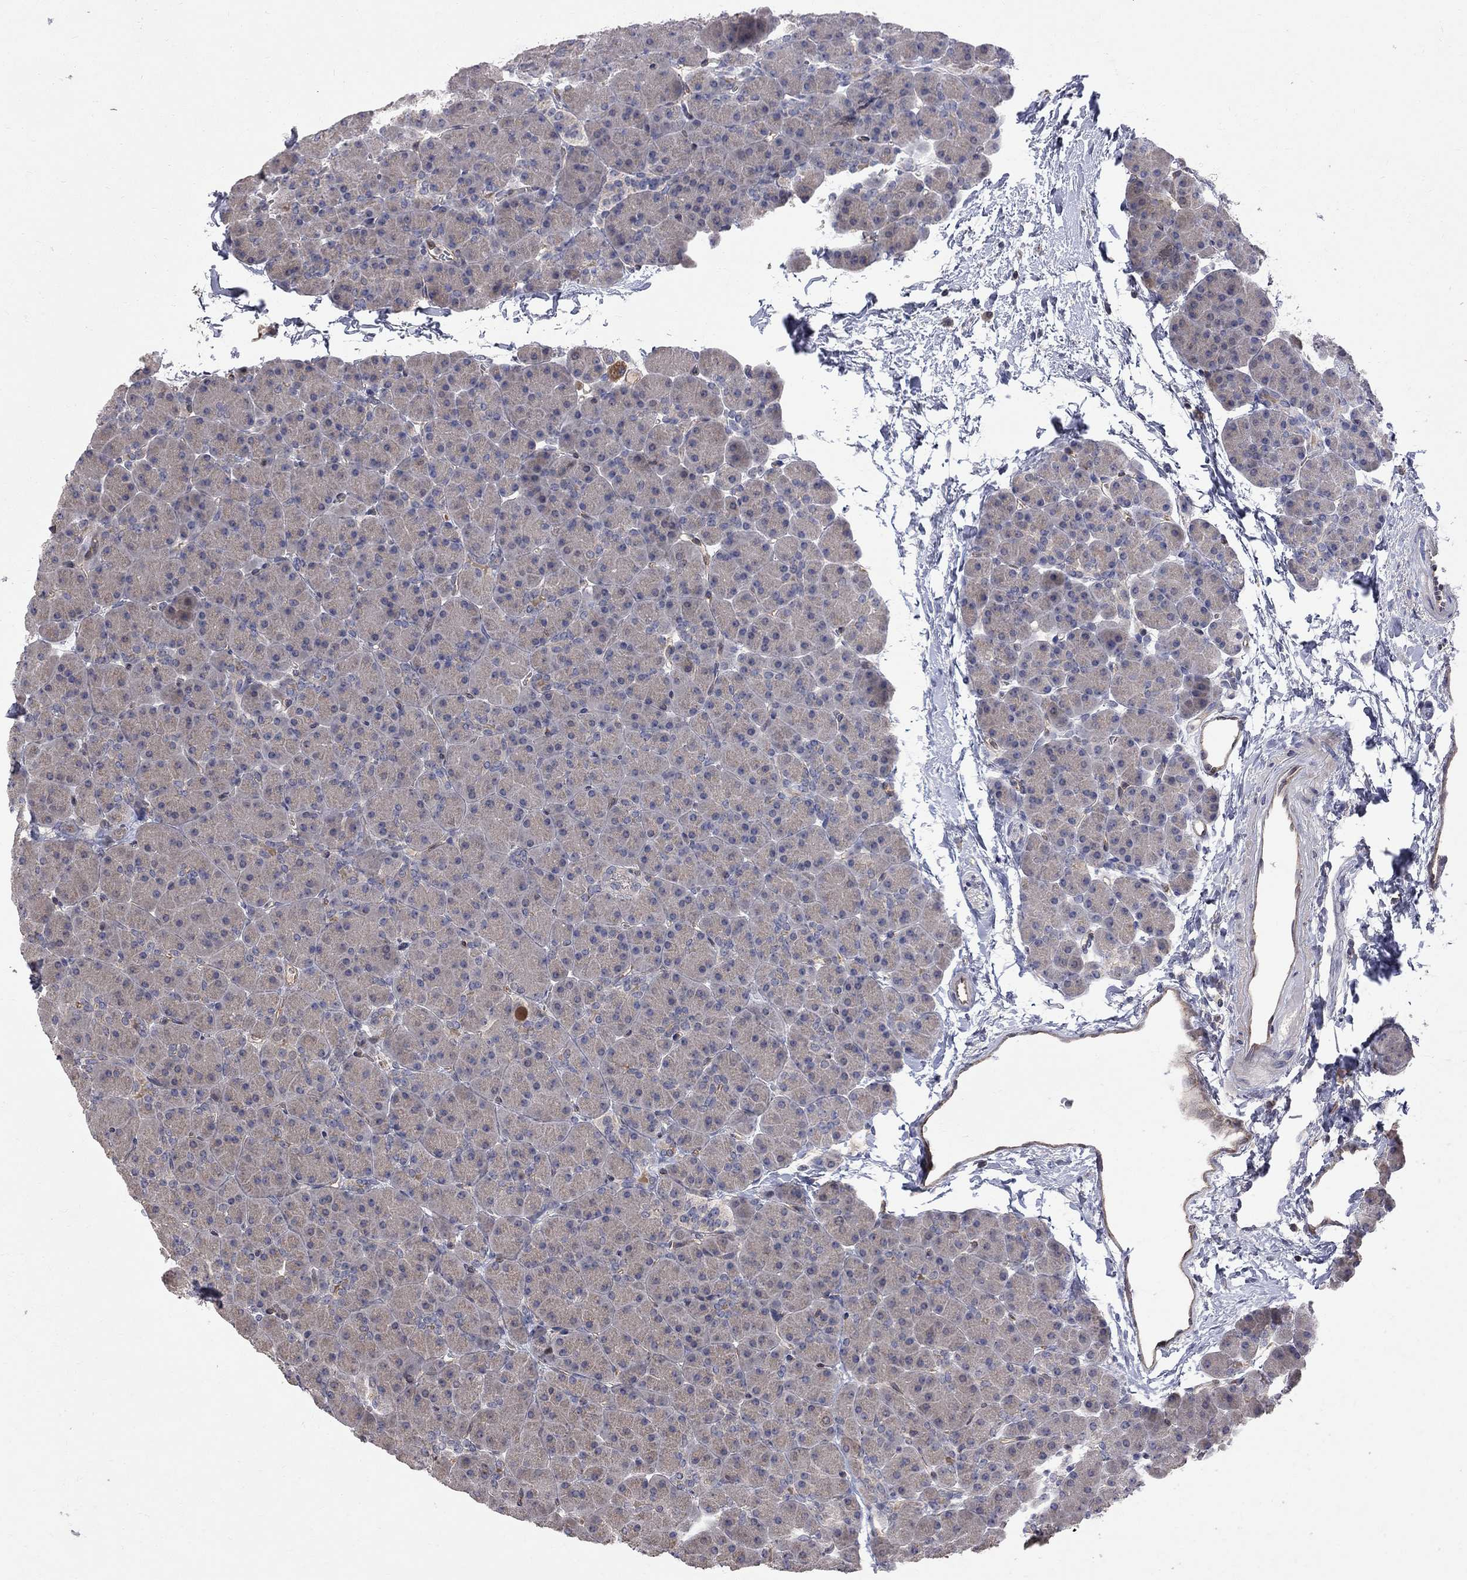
{"staining": {"intensity": "negative", "quantity": "none", "location": "none"}, "tissue": "pancreas", "cell_type": "Exocrine glandular cells", "image_type": "normal", "snomed": [{"axis": "morphology", "description": "Normal tissue, NOS"}, {"axis": "topography", "description": "Pancreas"}], "caption": "An IHC image of benign pancreas is shown. There is no staining in exocrine glandular cells of pancreas. The staining was performed using DAB (3,3'-diaminobenzidine) to visualize the protein expression in brown, while the nuclei were stained in blue with hematoxylin (Magnification: 20x).", "gene": "ABI3", "patient": {"sex": "female", "age": 44}}